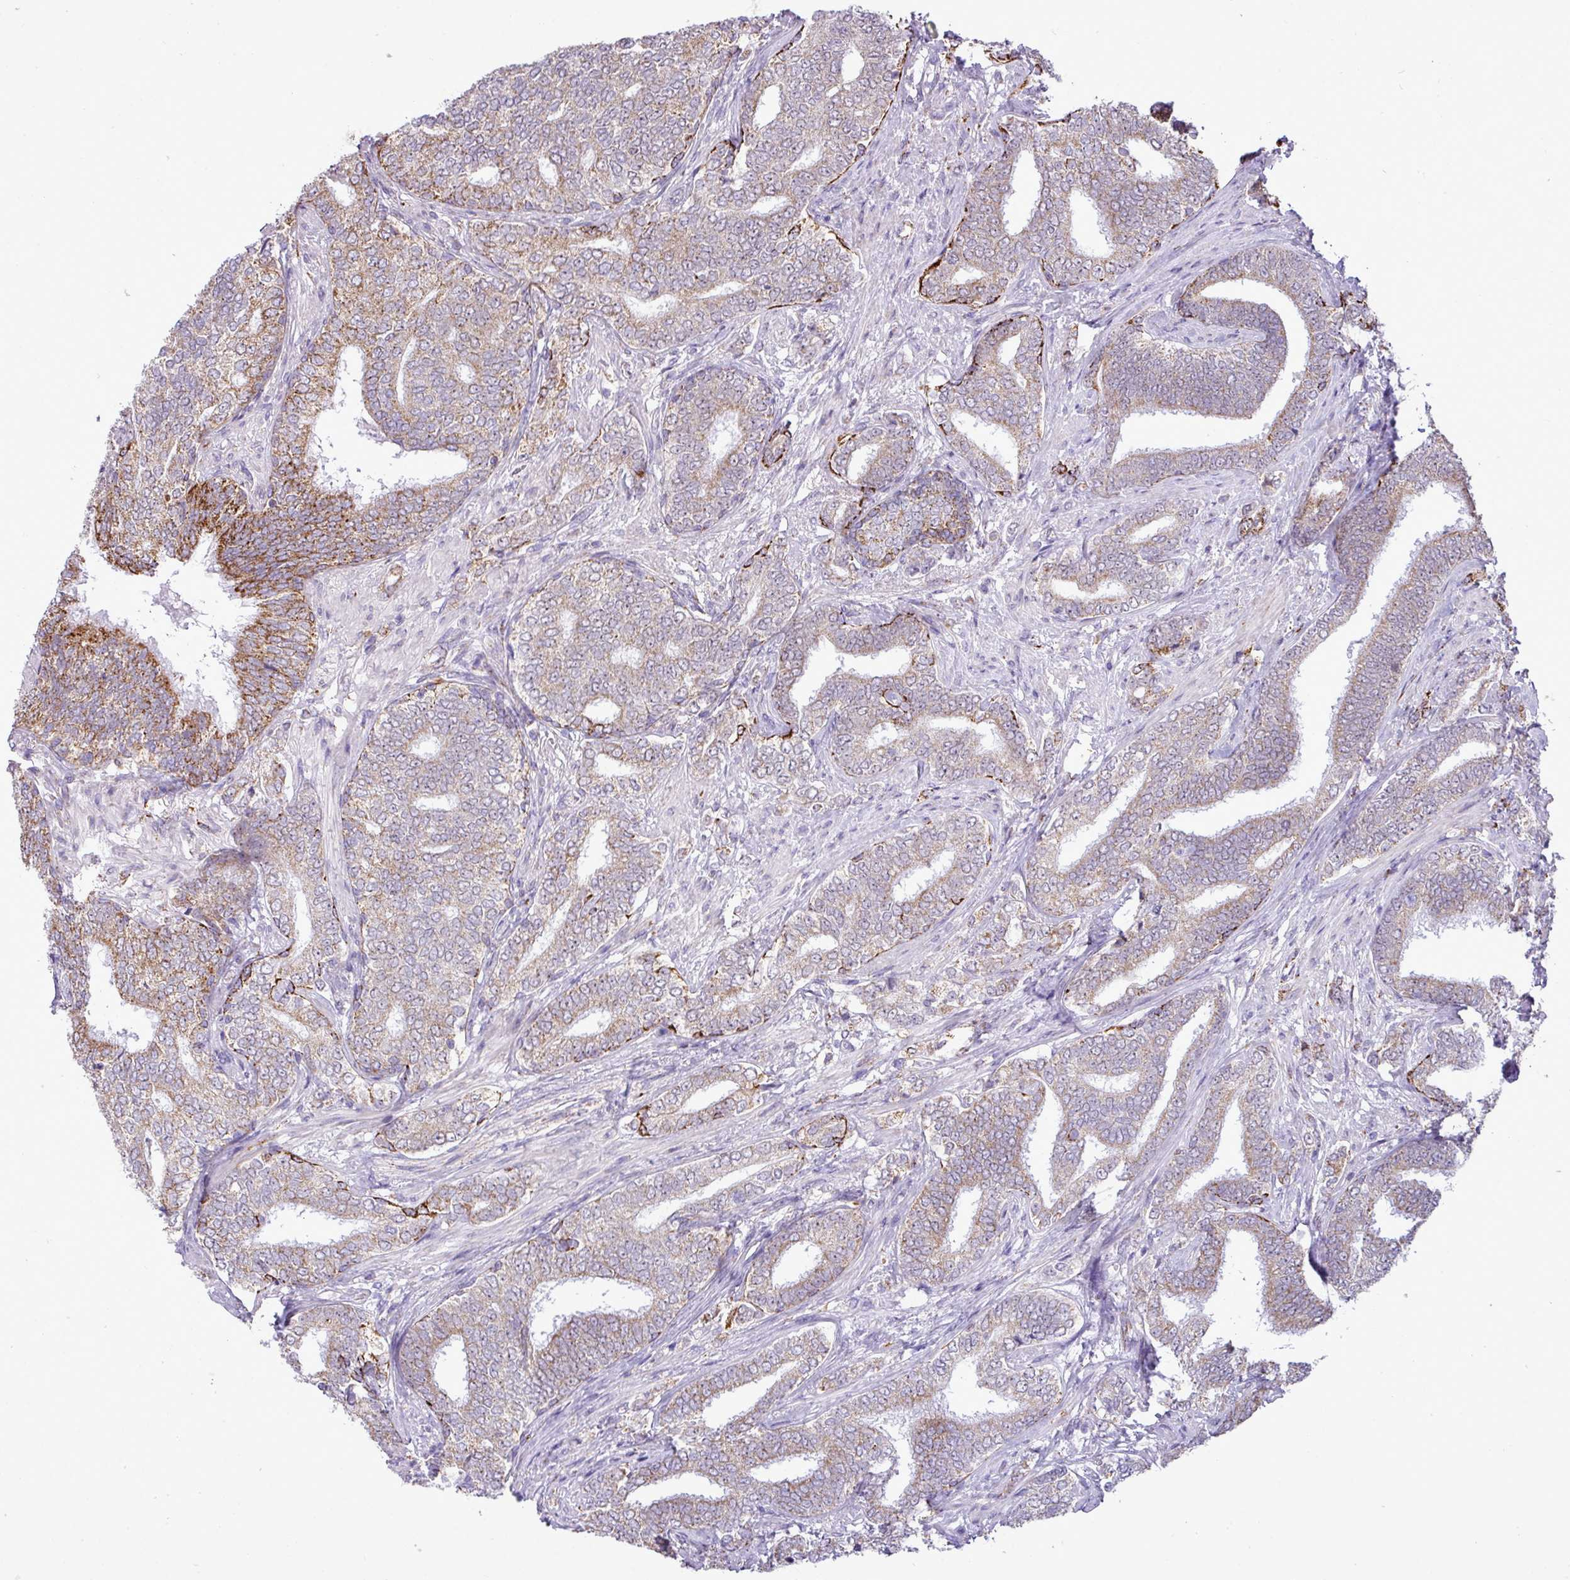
{"staining": {"intensity": "strong", "quantity": "<25%", "location": "cytoplasmic/membranous"}, "tissue": "prostate cancer", "cell_type": "Tumor cells", "image_type": "cancer", "snomed": [{"axis": "morphology", "description": "Adenocarcinoma, High grade"}, {"axis": "topography", "description": "Prostate"}], "caption": "This photomicrograph demonstrates IHC staining of prostate cancer, with medium strong cytoplasmic/membranous expression in about <25% of tumor cells.", "gene": "SGPP1", "patient": {"sex": "male", "age": 72}}